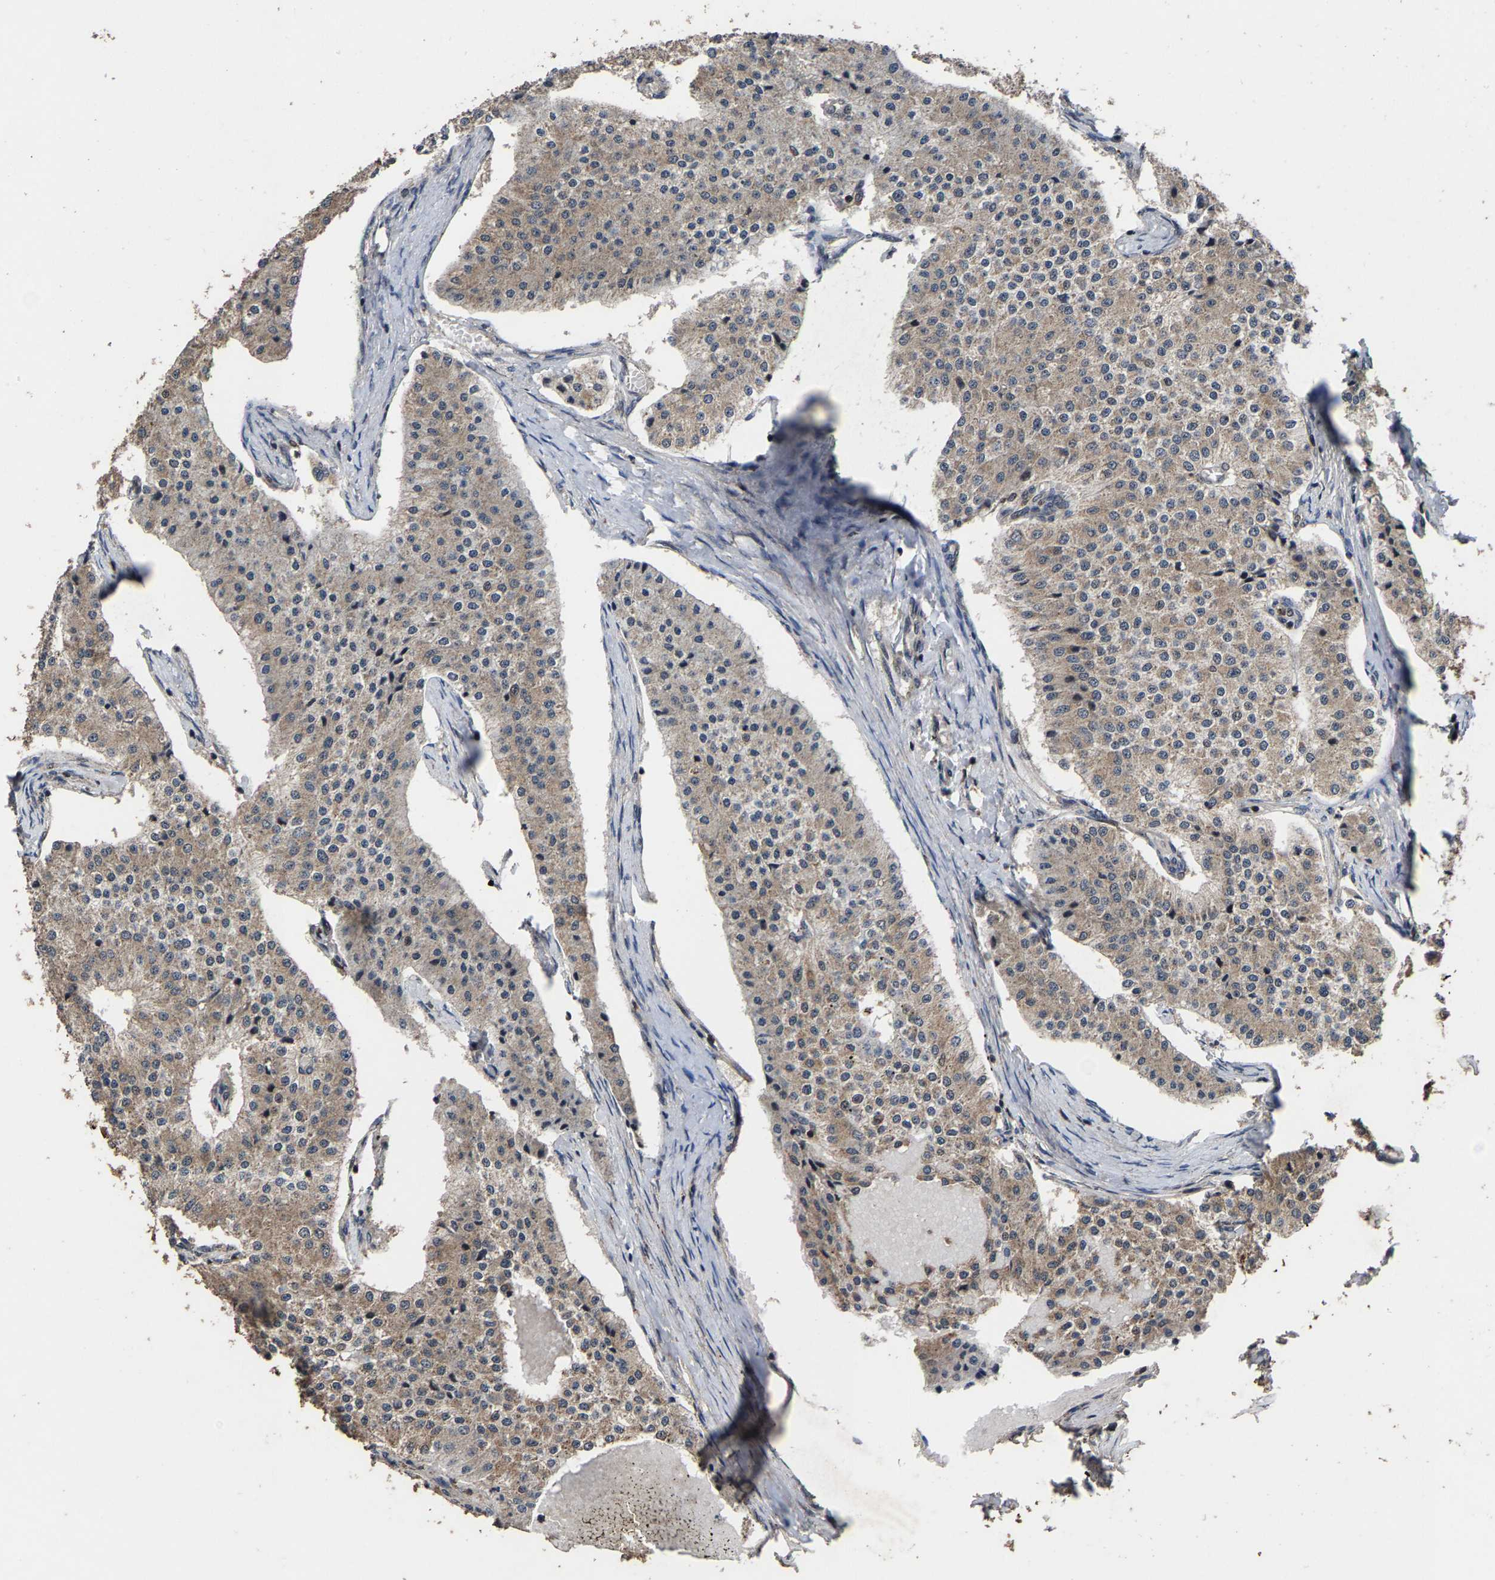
{"staining": {"intensity": "weak", "quantity": "25%-75%", "location": "cytoplasmic/membranous"}, "tissue": "carcinoid", "cell_type": "Tumor cells", "image_type": "cancer", "snomed": [{"axis": "morphology", "description": "Carcinoid, malignant, NOS"}, {"axis": "topography", "description": "Colon"}], "caption": "Human carcinoid stained with a brown dye demonstrates weak cytoplasmic/membranous positive expression in approximately 25%-75% of tumor cells.", "gene": "HAUS6", "patient": {"sex": "female", "age": 52}}